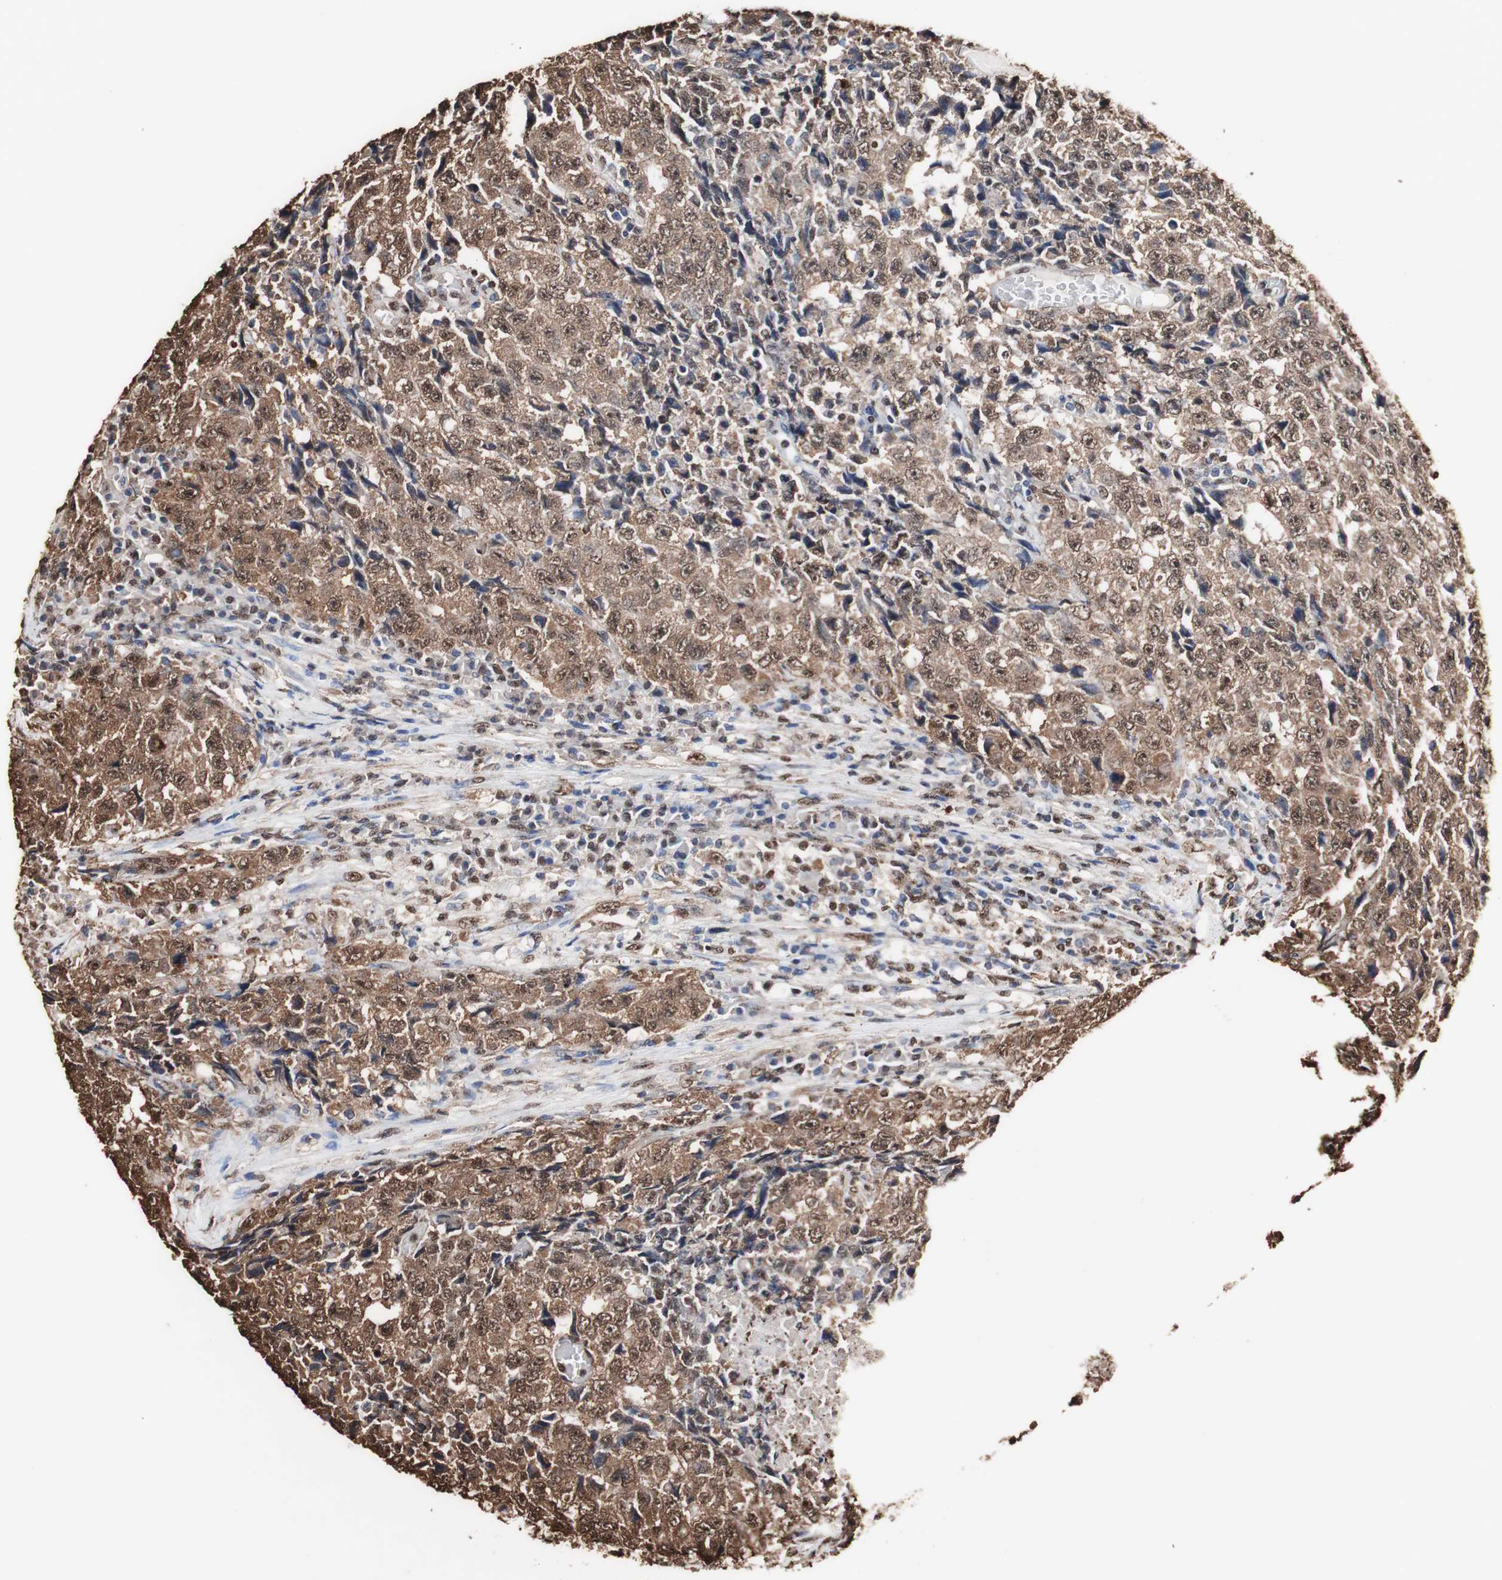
{"staining": {"intensity": "moderate", "quantity": ">75%", "location": "cytoplasmic/membranous,nuclear"}, "tissue": "testis cancer", "cell_type": "Tumor cells", "image_type": "cancer", "snomed": [{"axis": "morphology", "description": "Necrosis, NOS"}, {"axis": "morphology", "description": "Carcinoma, Embryonal, NOS"}, {"axis": "topography", "description": "Testis"}], "caption": "This is a histology image of immunohistochemistry (IHC) staining of testis embryonal carcinoma, which shows moderate staining in the cytoplasmic/membranous and nuclear of tumor cells.", "gene": "PIDD1", "patient": {"sex": "male", "age": 19}}